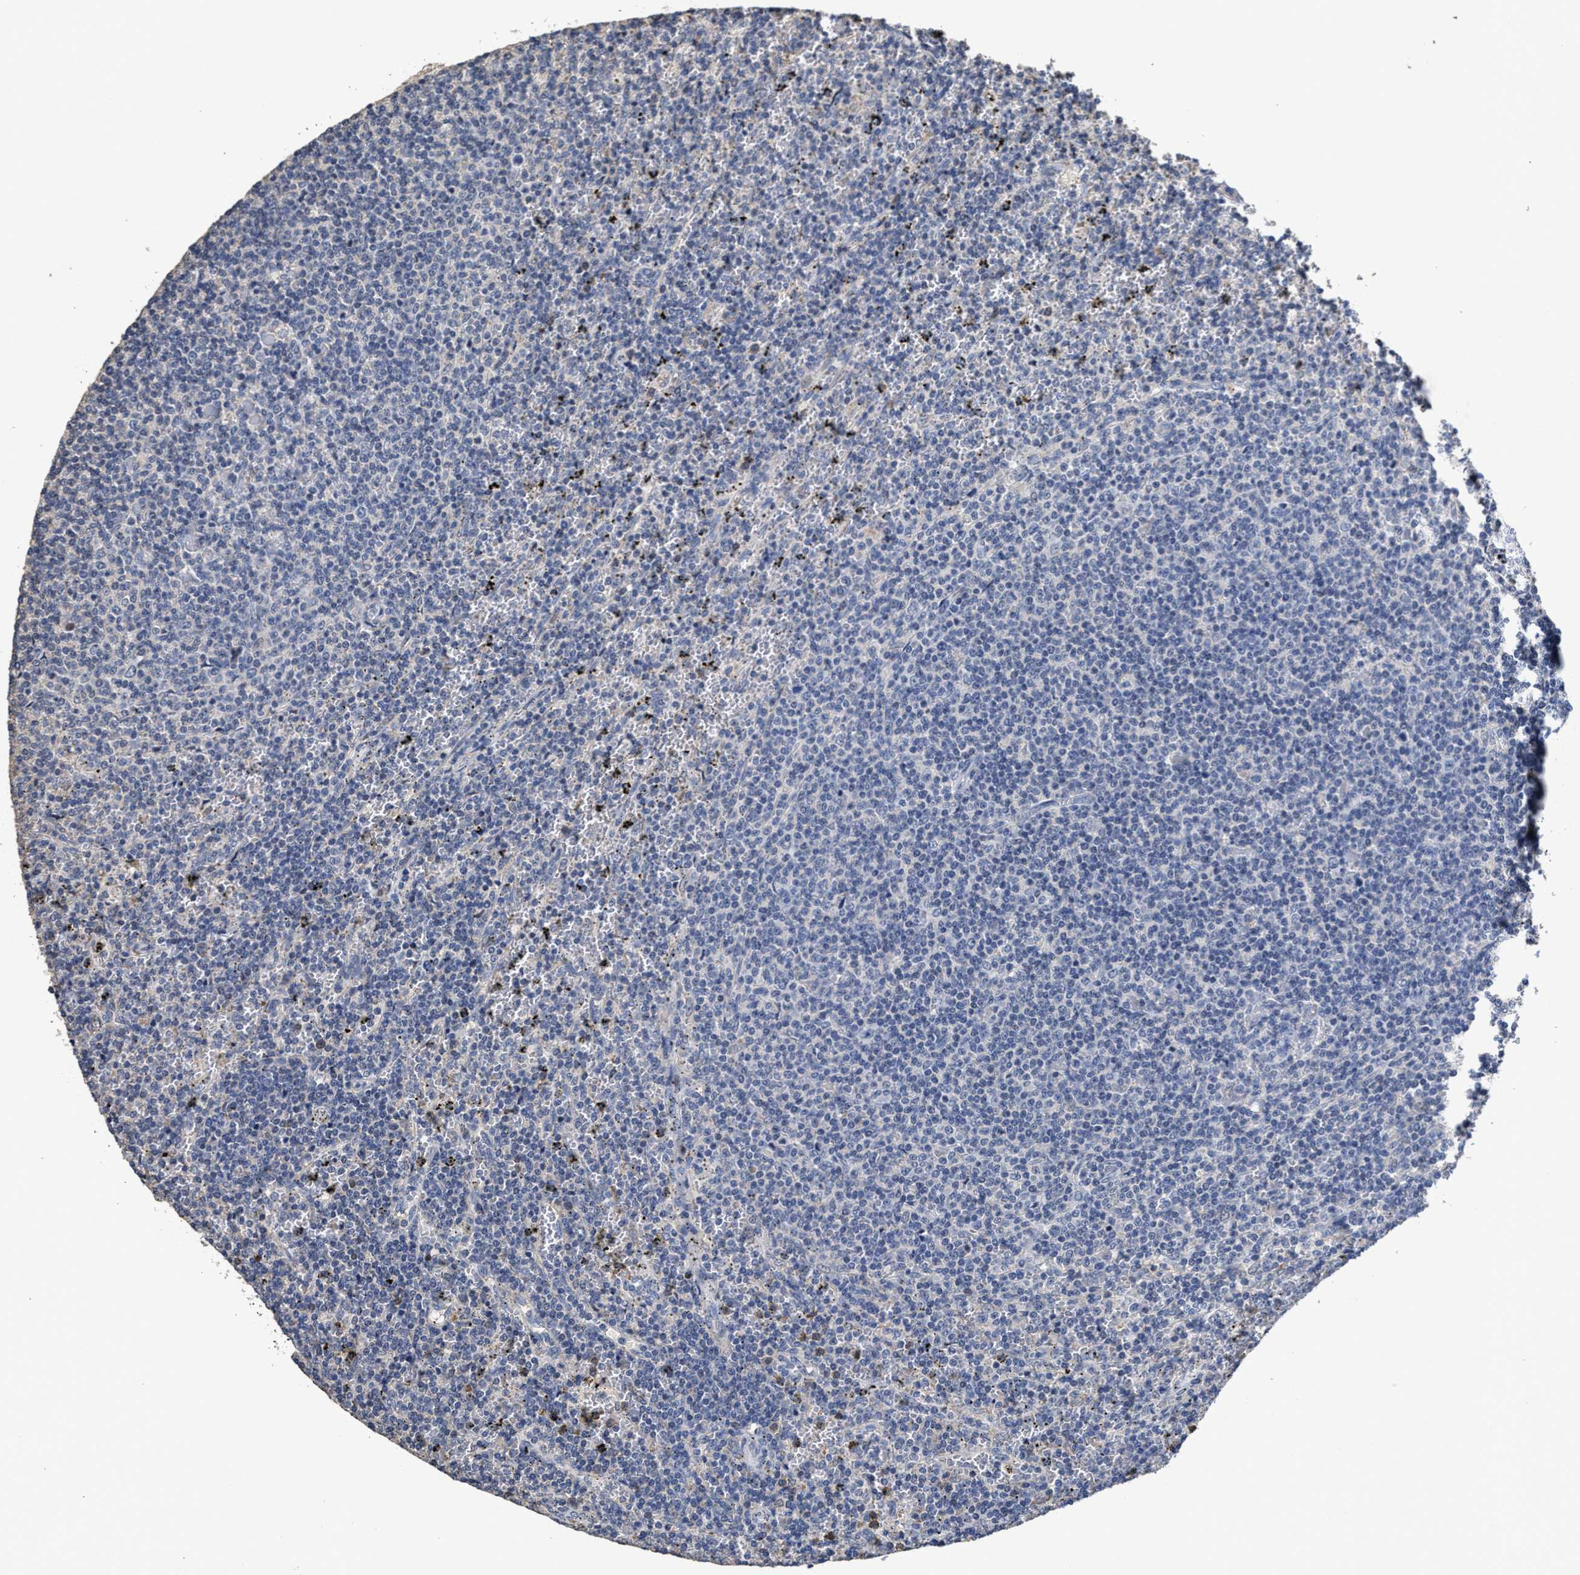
{"staining": {"intensity": "negative", "quantity": "none", "location": "none"}, "tissue": "lymphoma", "cell_type": "Tumor cells", "image_type": "cancer", "snomed": [{"axis": "morphology", "description": "Malignant lymphoma, non-Hodgkin's type, Low grade"}, {"axis": "topography", "description": "Spleen"}], "caption": "Tumor cells are negative for brown protein staining in lymphoma.", "gene": "ZFAT", "patient": {"sex": "female", "age": 50}}